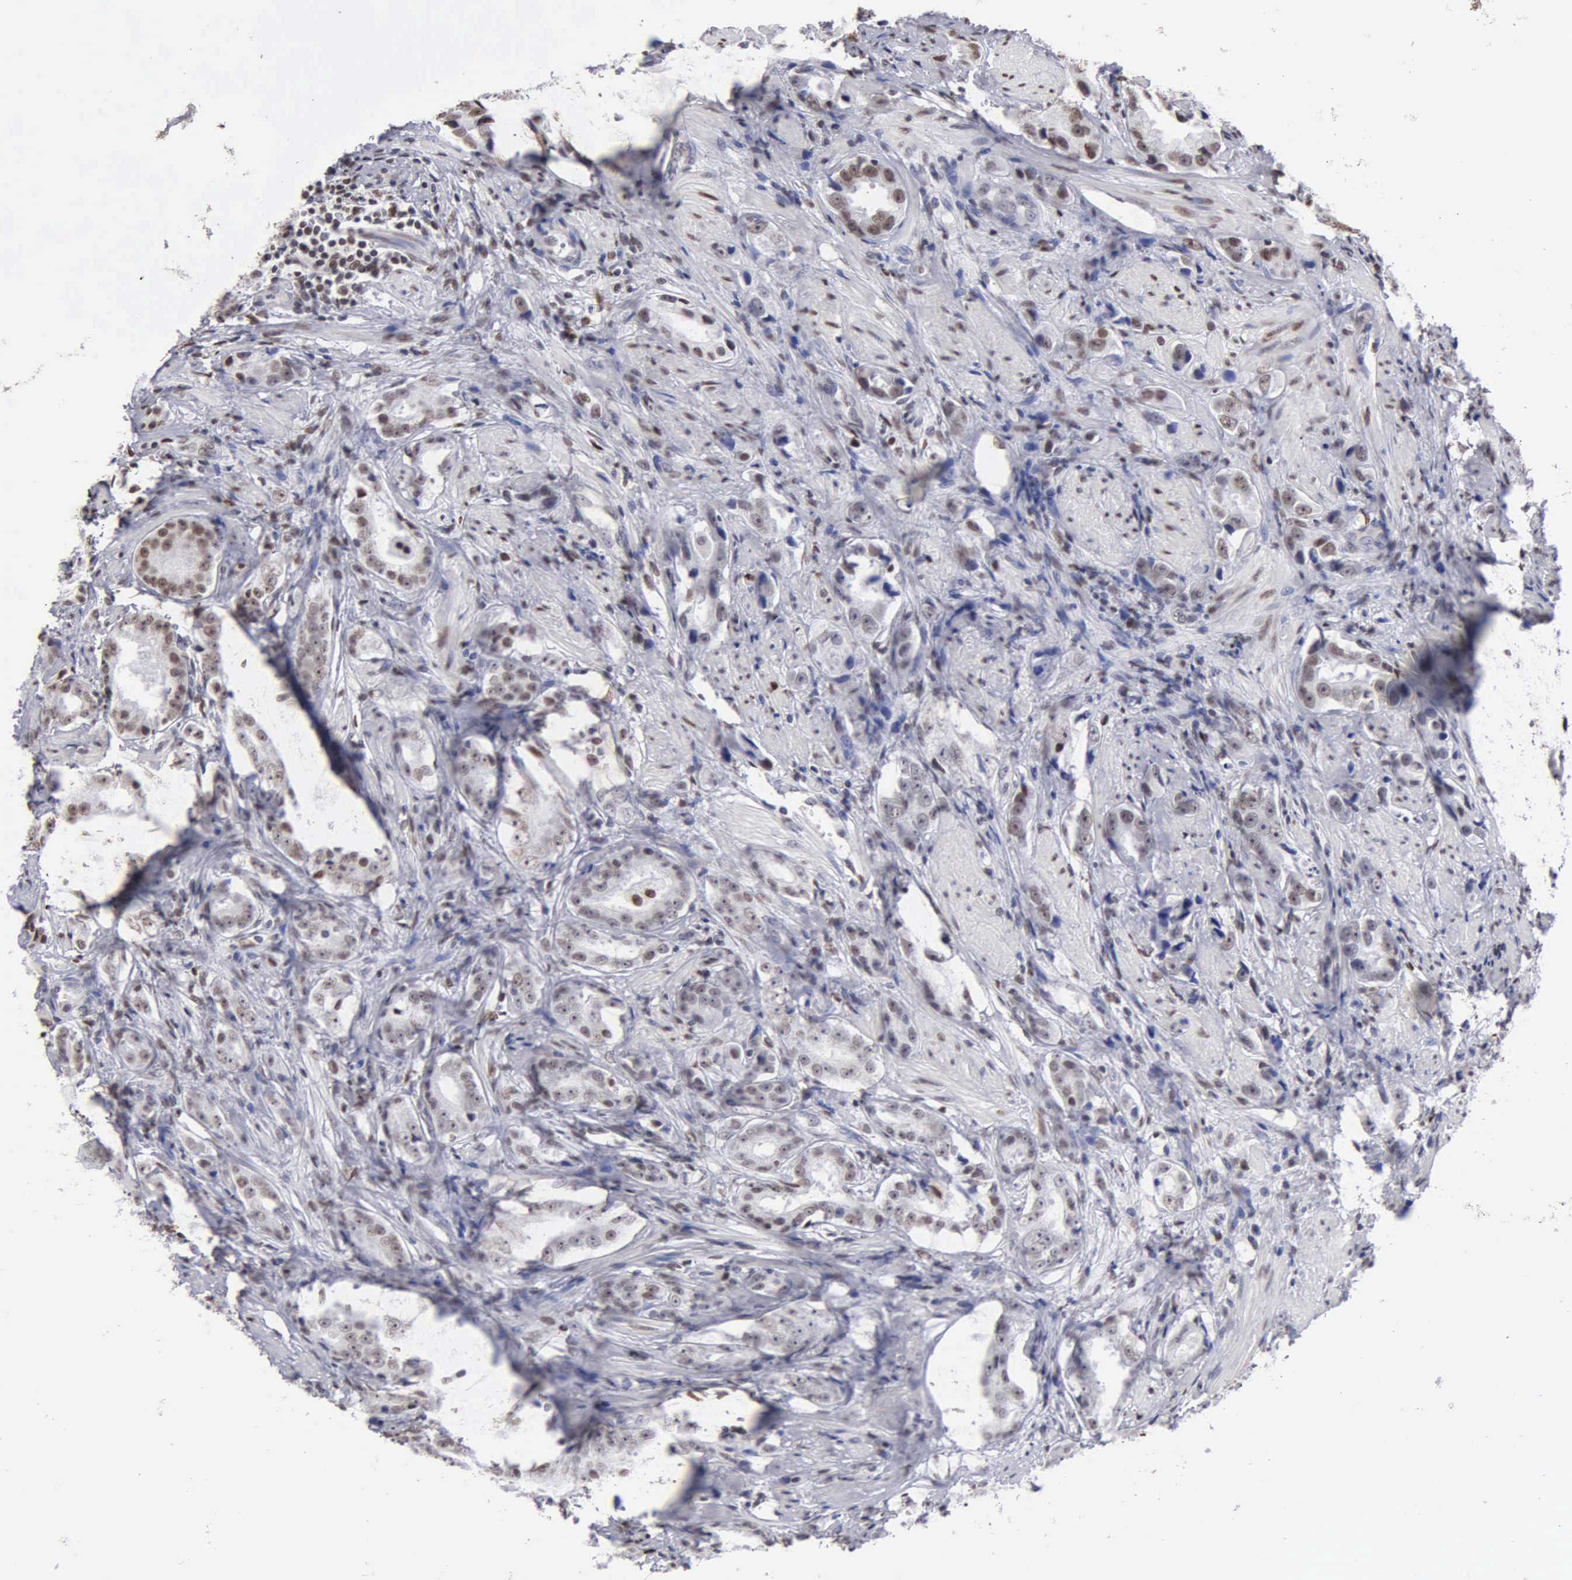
{"staining": {"intensity": "weak", "quantity": "<25%", "location": "nuclear"}, "tissue": "prostate cancer", "cell_type": "Tumor cells", "image_type": "cancer", "snomed": [{"axis": "morphology", "description": "Adenocarcinoma, Medium grade"}, {"axis": "topography", "description": "Prostate"}], "caption": "This is an immunohistochemistry (IHC) micrograph of prostate cancer. There is no staining in tumor cells.", "gene": "CCNG1", "patient": {"sex": "male", "age": 53}}